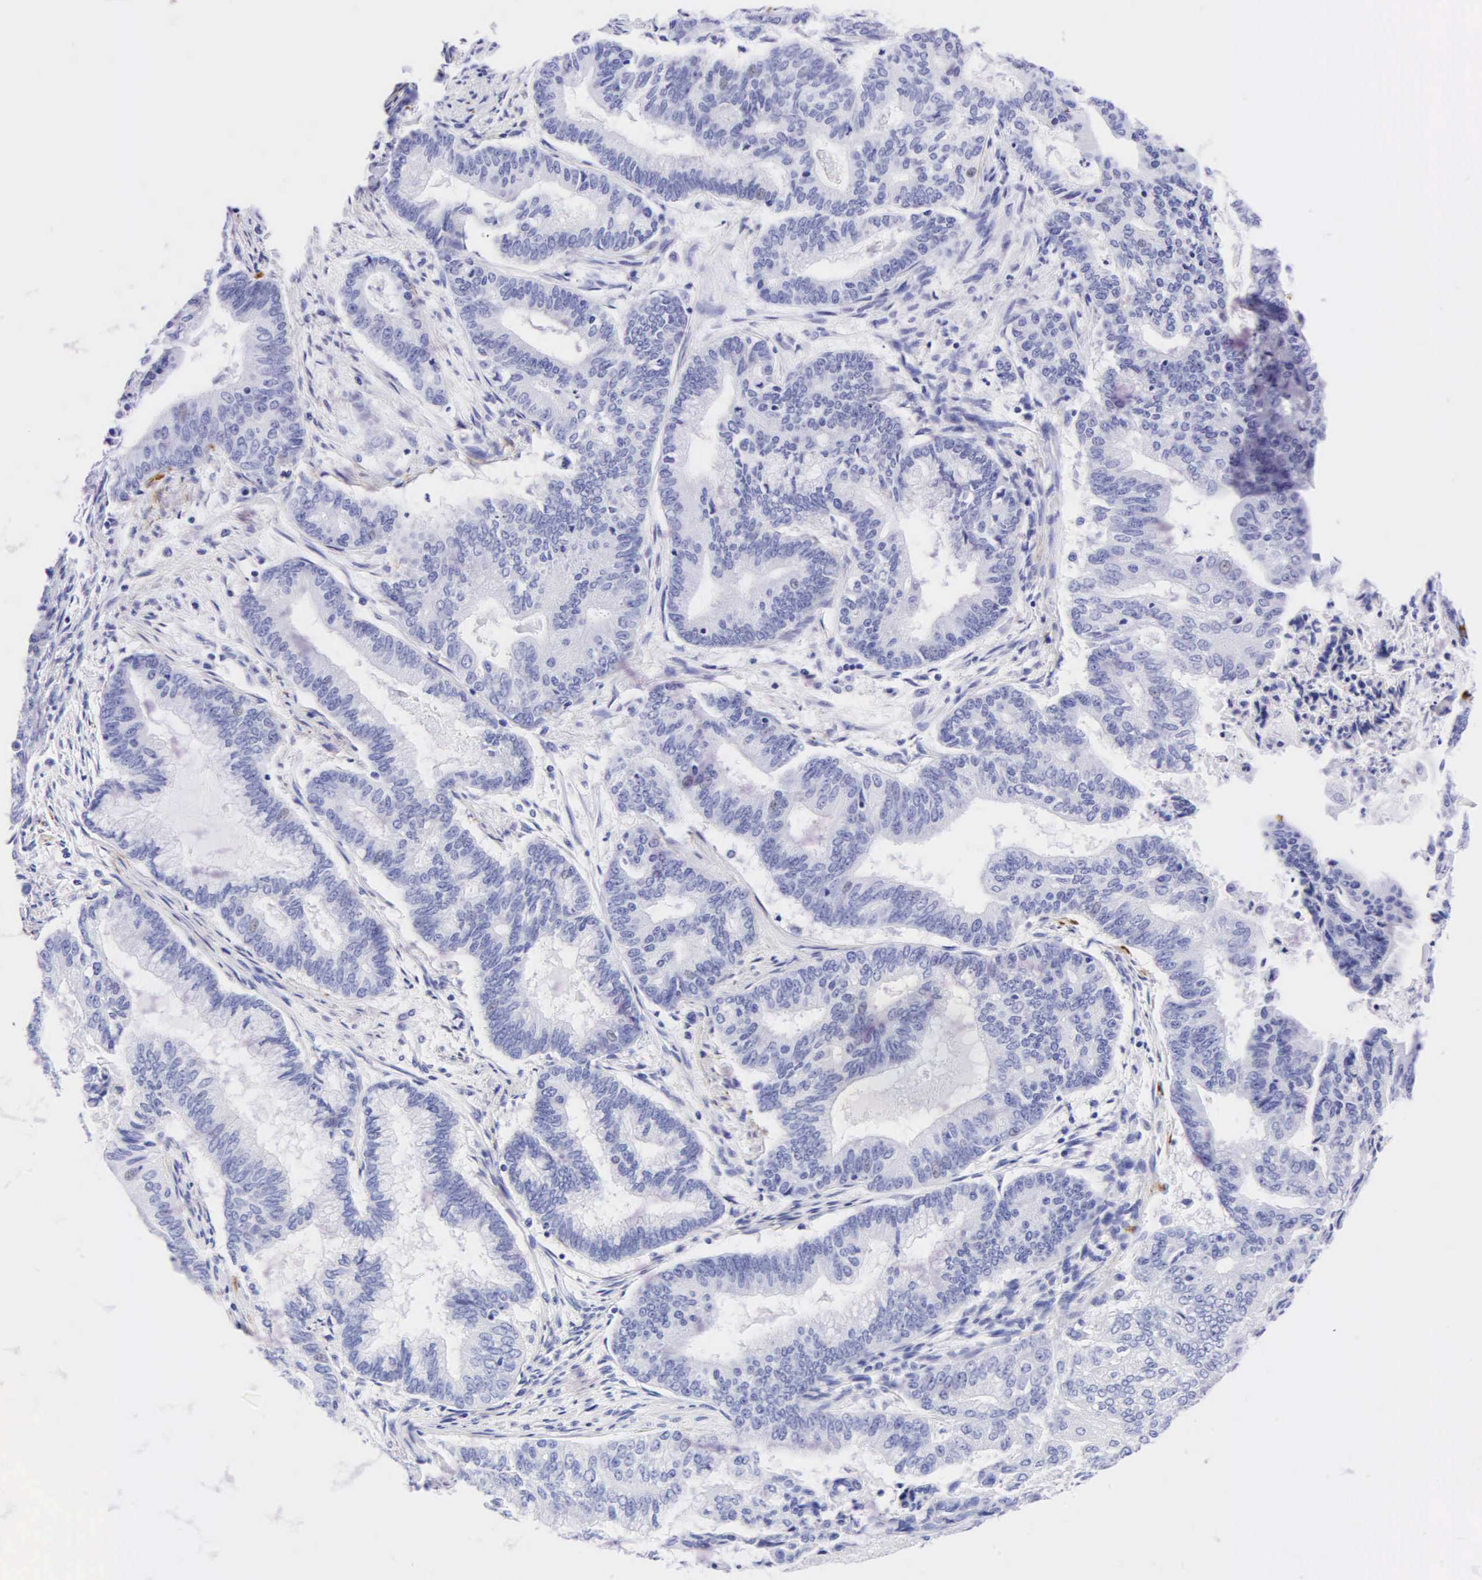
{"staining": {"intensity": "negative", "quantity": "none", "location": "none"}, "tissue": "endometrial cancer", "cell_type": "Tumor cells", "image_type": "cancer", "snomed": [{"axis": "morphology", "description": "Adenocarcinoma, NOS"}, {"axis": "topography", "description": "Endometrium"}], "caption": "Endometrial cancer stained for a protein using immunohistochemistry (IHC) displays no positivity tumor cells.", "gene": "DES", "patient": {"sex": "female", "age": 63}}